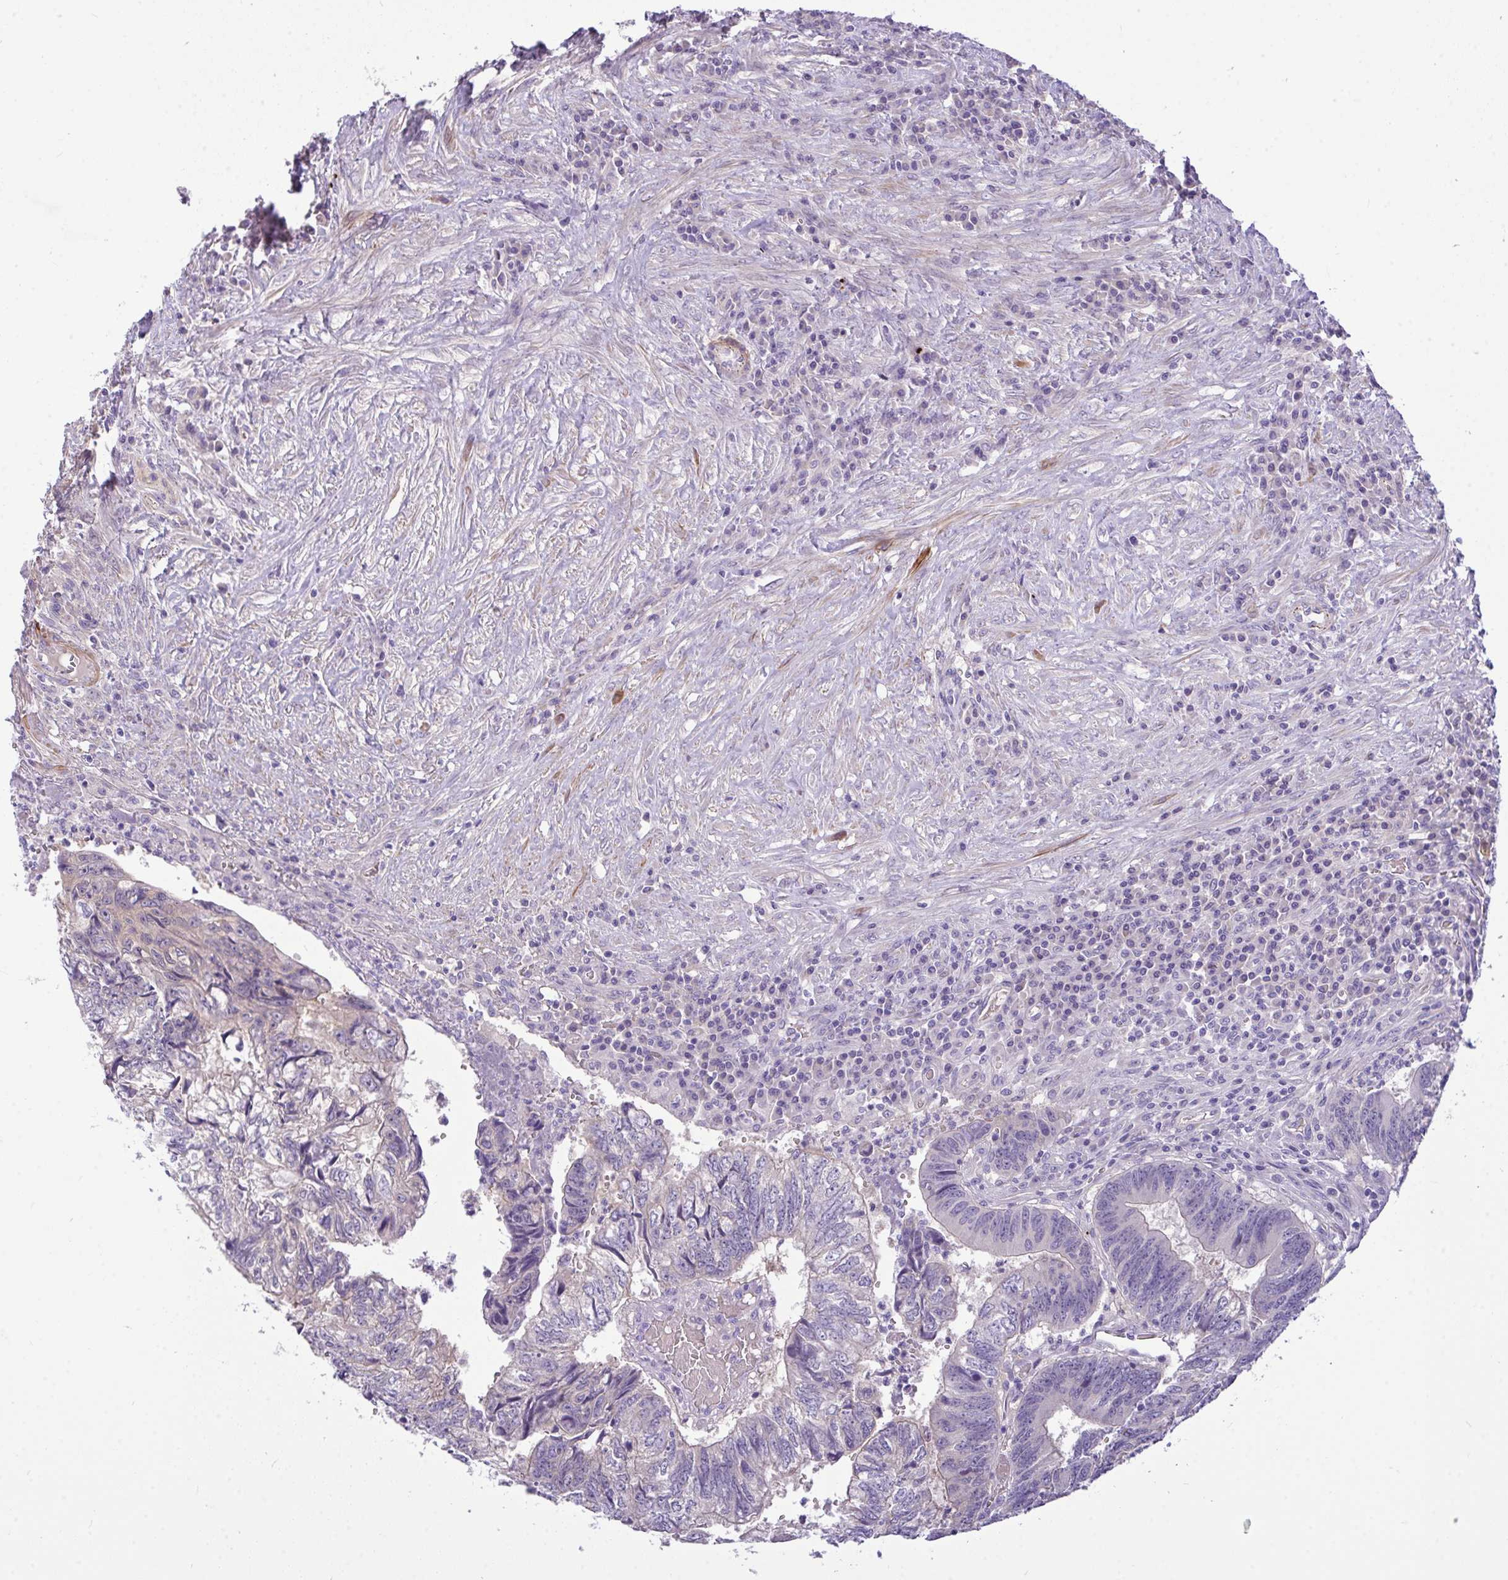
{"staining": {"intensity": "negative", "quantity": "none", "location": "none"}, "tissue": "colorectal cancer", "cell_type": "Tumor cells", "image_type": "cancer", "snomed": [{"axis": "morphology", "description": "Adenocarcinoma, NOS"}, {"axis": "topography", "description": "Colon"}], "caption": "Colorectal cancer was stained to show a protein in brown. There is no significant positivity in tumor cells. (DAB immunohistochemistry with hematoxylin counter stain).", "gene": "MOCS1", "patient": {"sex": "male", "age": 86}}